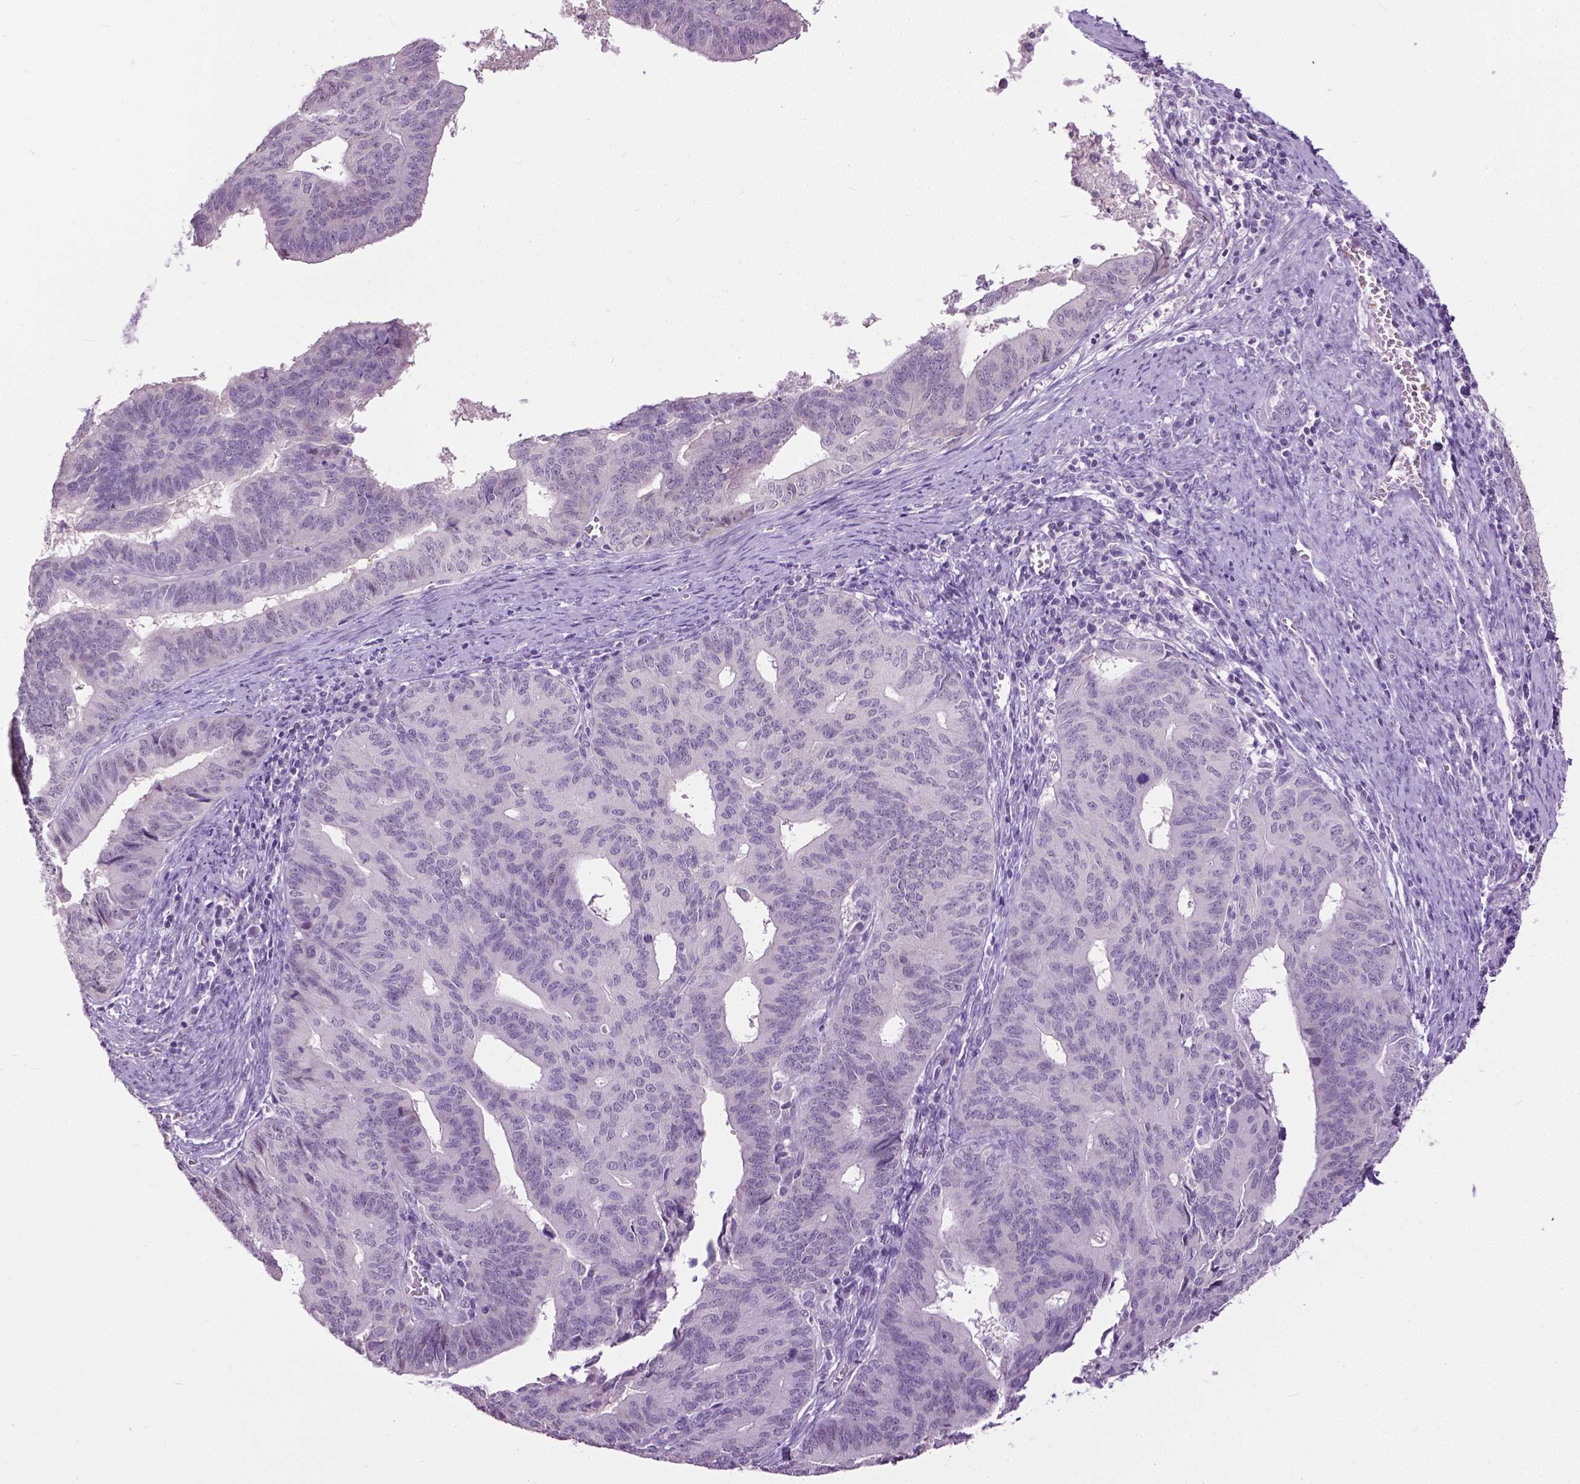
{"staining": {"intensity": "negative", "quantity": "none", "location": "none"}, "tissue": "endometrial cancer", "cell_type": "Tumor cells", "image_type": "cancer", "snomed": [{"axis": "morphology", "description": "Adenocarcinoma, NOS"}, {"axis": "topography", "description": "Endometrium"}], "caption": "A micrograph of endometrial cancer (adenocarcinoma) stained for a protein exhibits no brown staining in tumor cells.", "gene": "GPR37L1", "patient": {"sex": "female", "age": 65}}